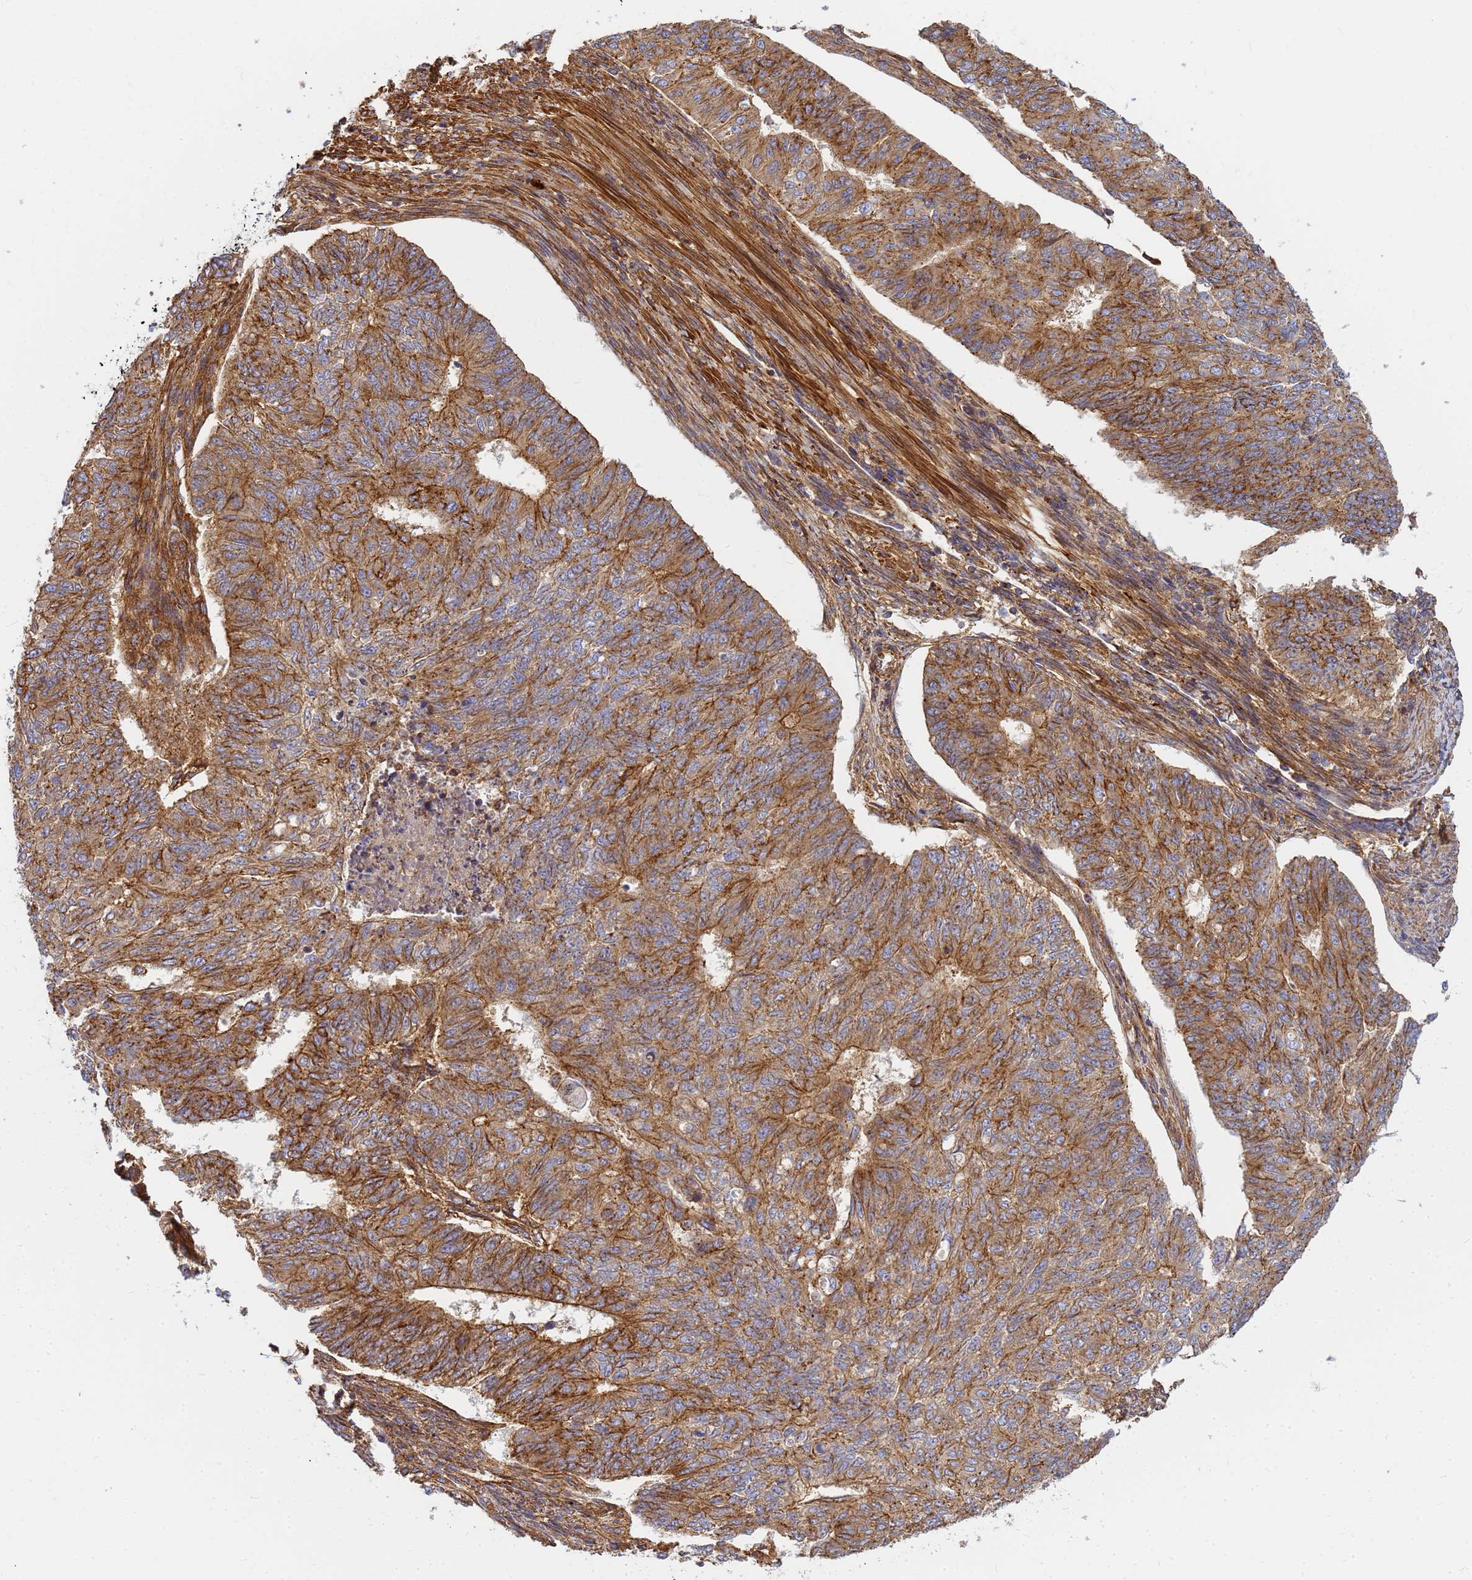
{"staining": {"intensity": "moderate", "quantity": ">75%", "location": "cytoplasmic/membranous"}, "tissue": "endometrial cancer", "cell_type": "Tumor cells", "image_type": "cancer", "snomed": [{"axis": "morphology", "description": "Adenocarcinoma, NOS"}, {"axis": "topography", "description": "Endometrium"}], "caption": "The immunohistochemical stain highlights moderate cytoplasmic/membranous positivity in tumor cells of endometrial cancer (adenocarcinoma) tissue. (Brightfield microscopy of DAB IHC at high magnification).", "gene": "C2CD5", "patient": {"sex": "female", "age": 32}}